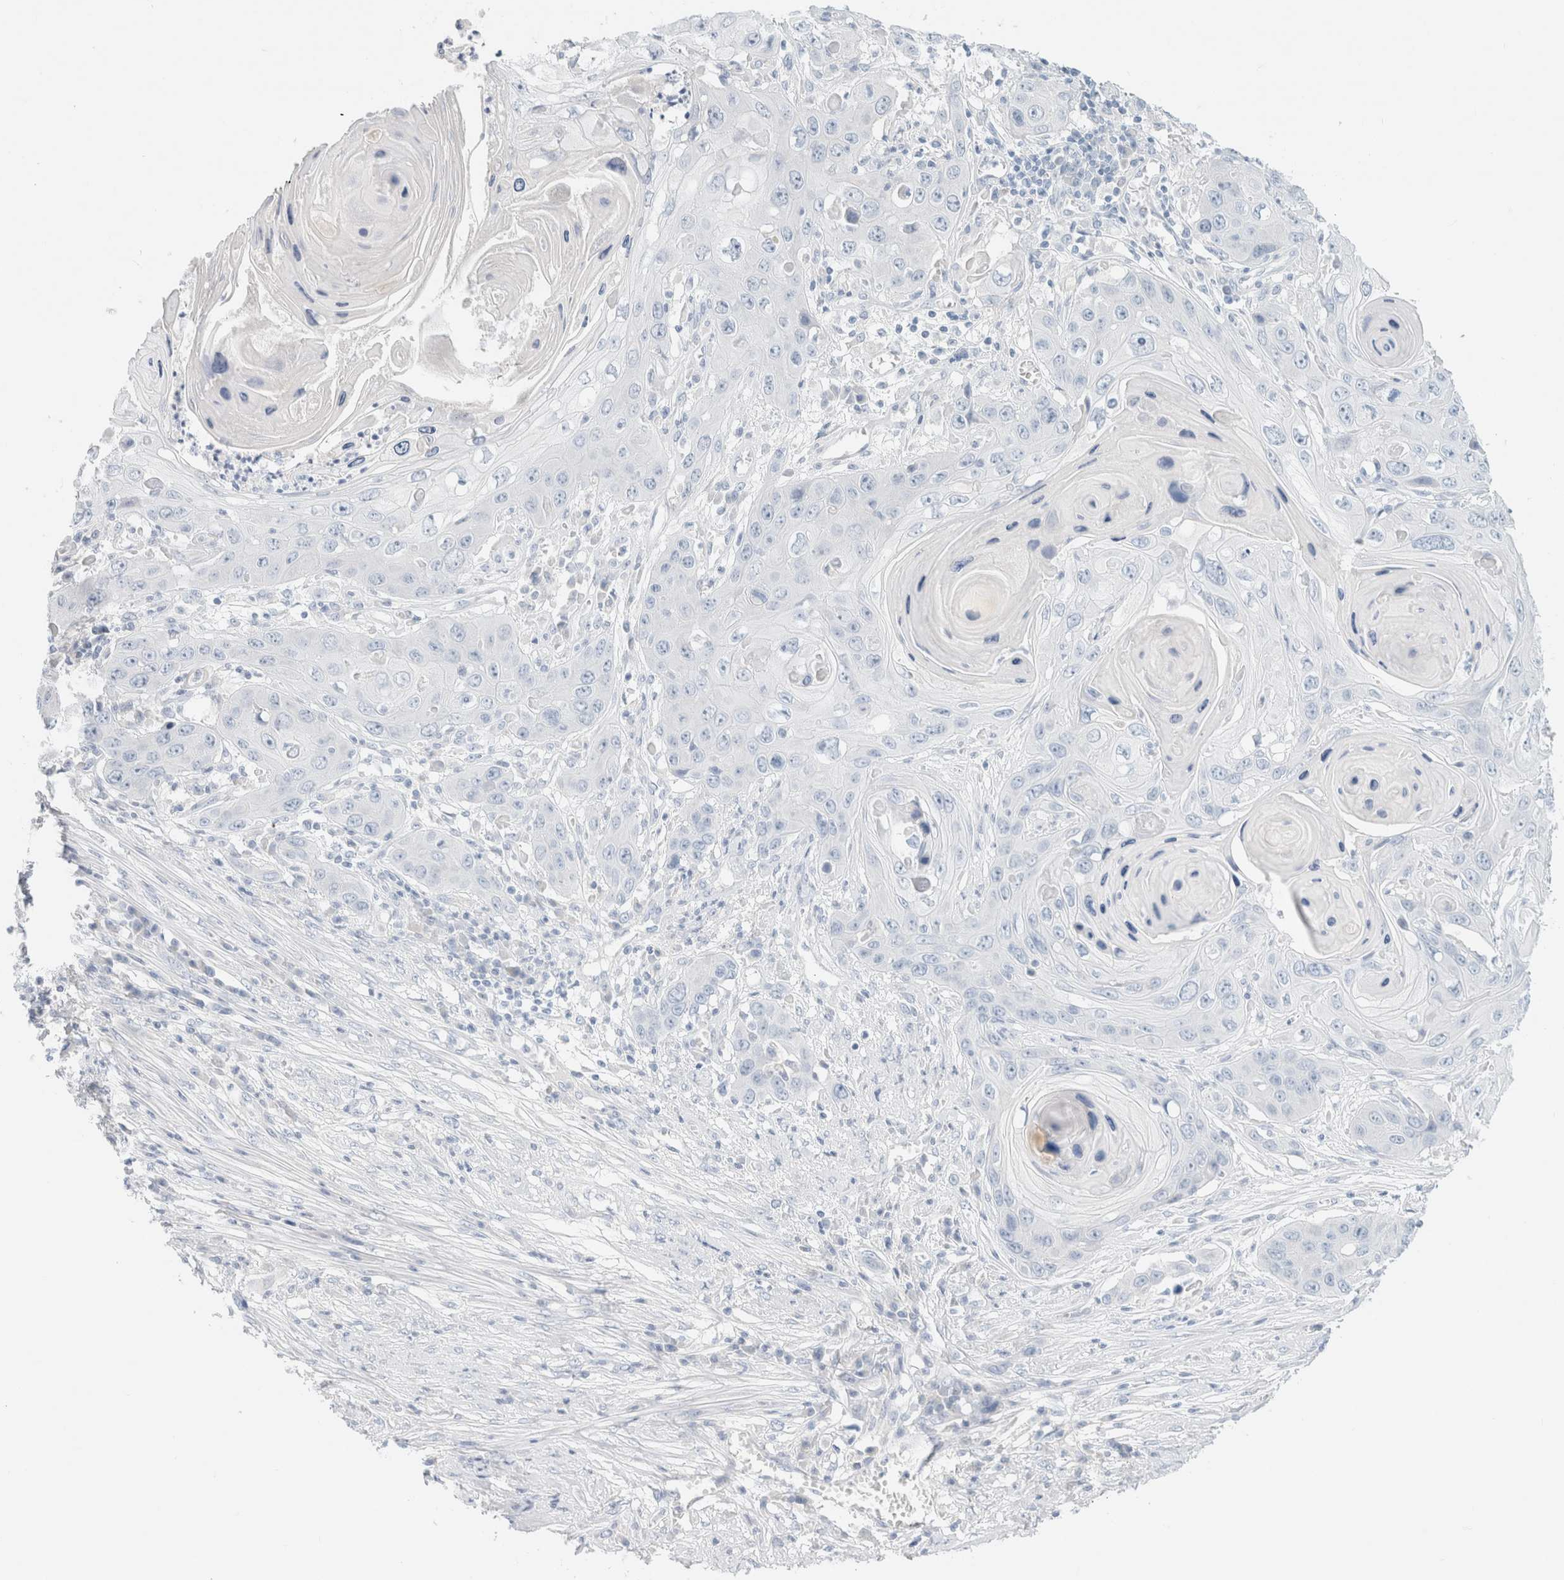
{"staining": {"intensity": "negative", "quantity": "none", "location": "none"}, "tissue": "skin cancer", "cell_type": "Tumor cells", "image_type": "cancer", "snomed": [{"axis": "morphology", "description": "Squamous cell carcinoma, NOS"}, {"axis": "topography", "description": "Skin"}], "caption": "This is an immunohistochemistry (IHC) micrograph of human squamous cell carcinoma (skin). There is no expression in tumor cells.", "gene": "CPQ", "patient": {"sex": "male", "age": 55}}